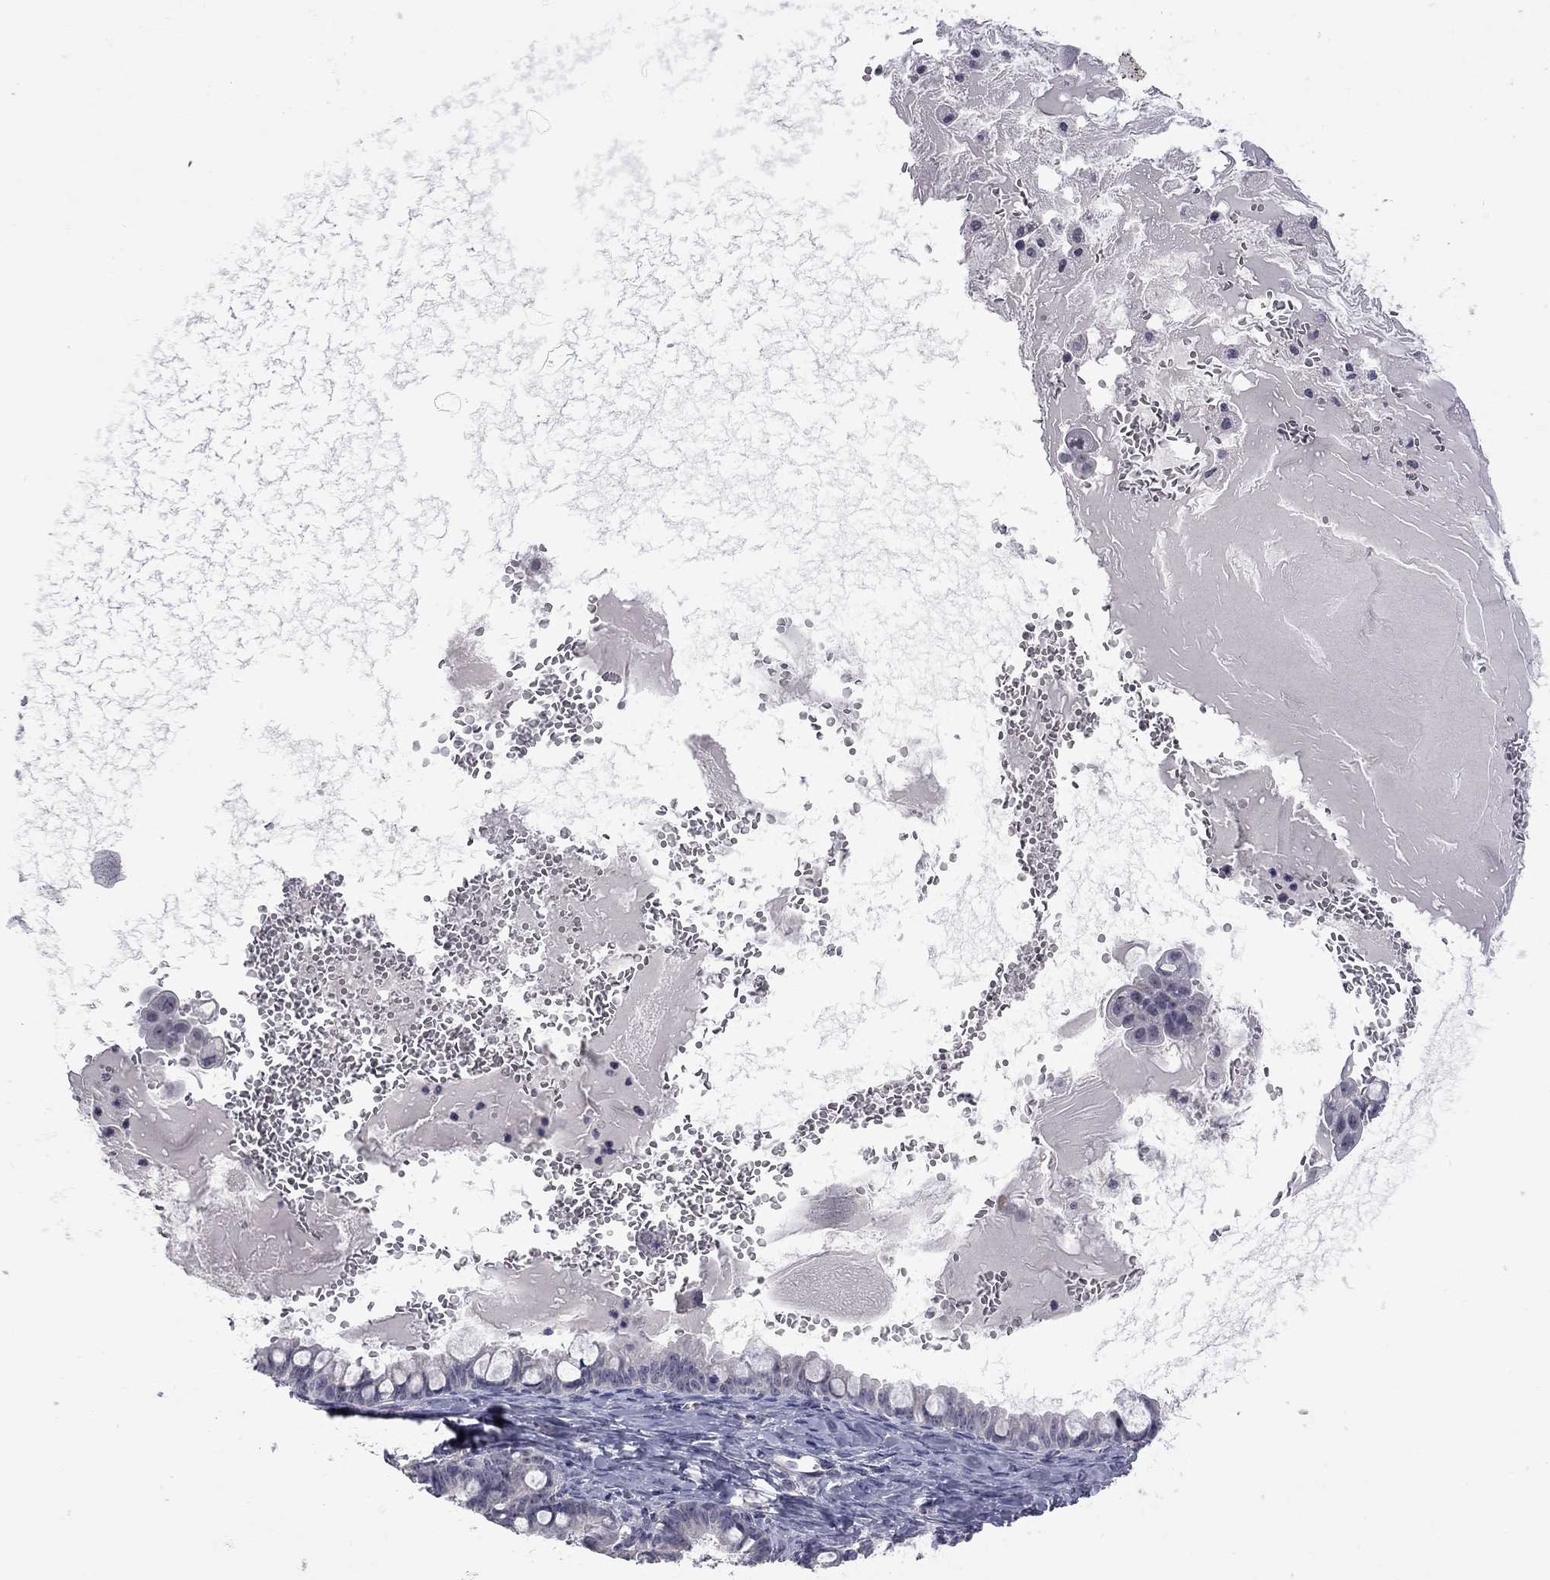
{"staining": {"intensity": "negative", "quantity": "none", "location": "none"}, "tissue": "ovarian cancer", "cell_type": "Tumor cells", "image_type": "cancer", "snomed": [{"axis": "morphology", "description": "Cystadenocarcinoma, mucinous, NOS"}, {"axis": "topography", "description": "Ovary"}], "caption": "IHC image of ovarian cancer stained for a protein (brown), which demonstrates no staining in tumor cells.", "gene": "GSG1L", "patient": {"sex": "female", "age": 63}}